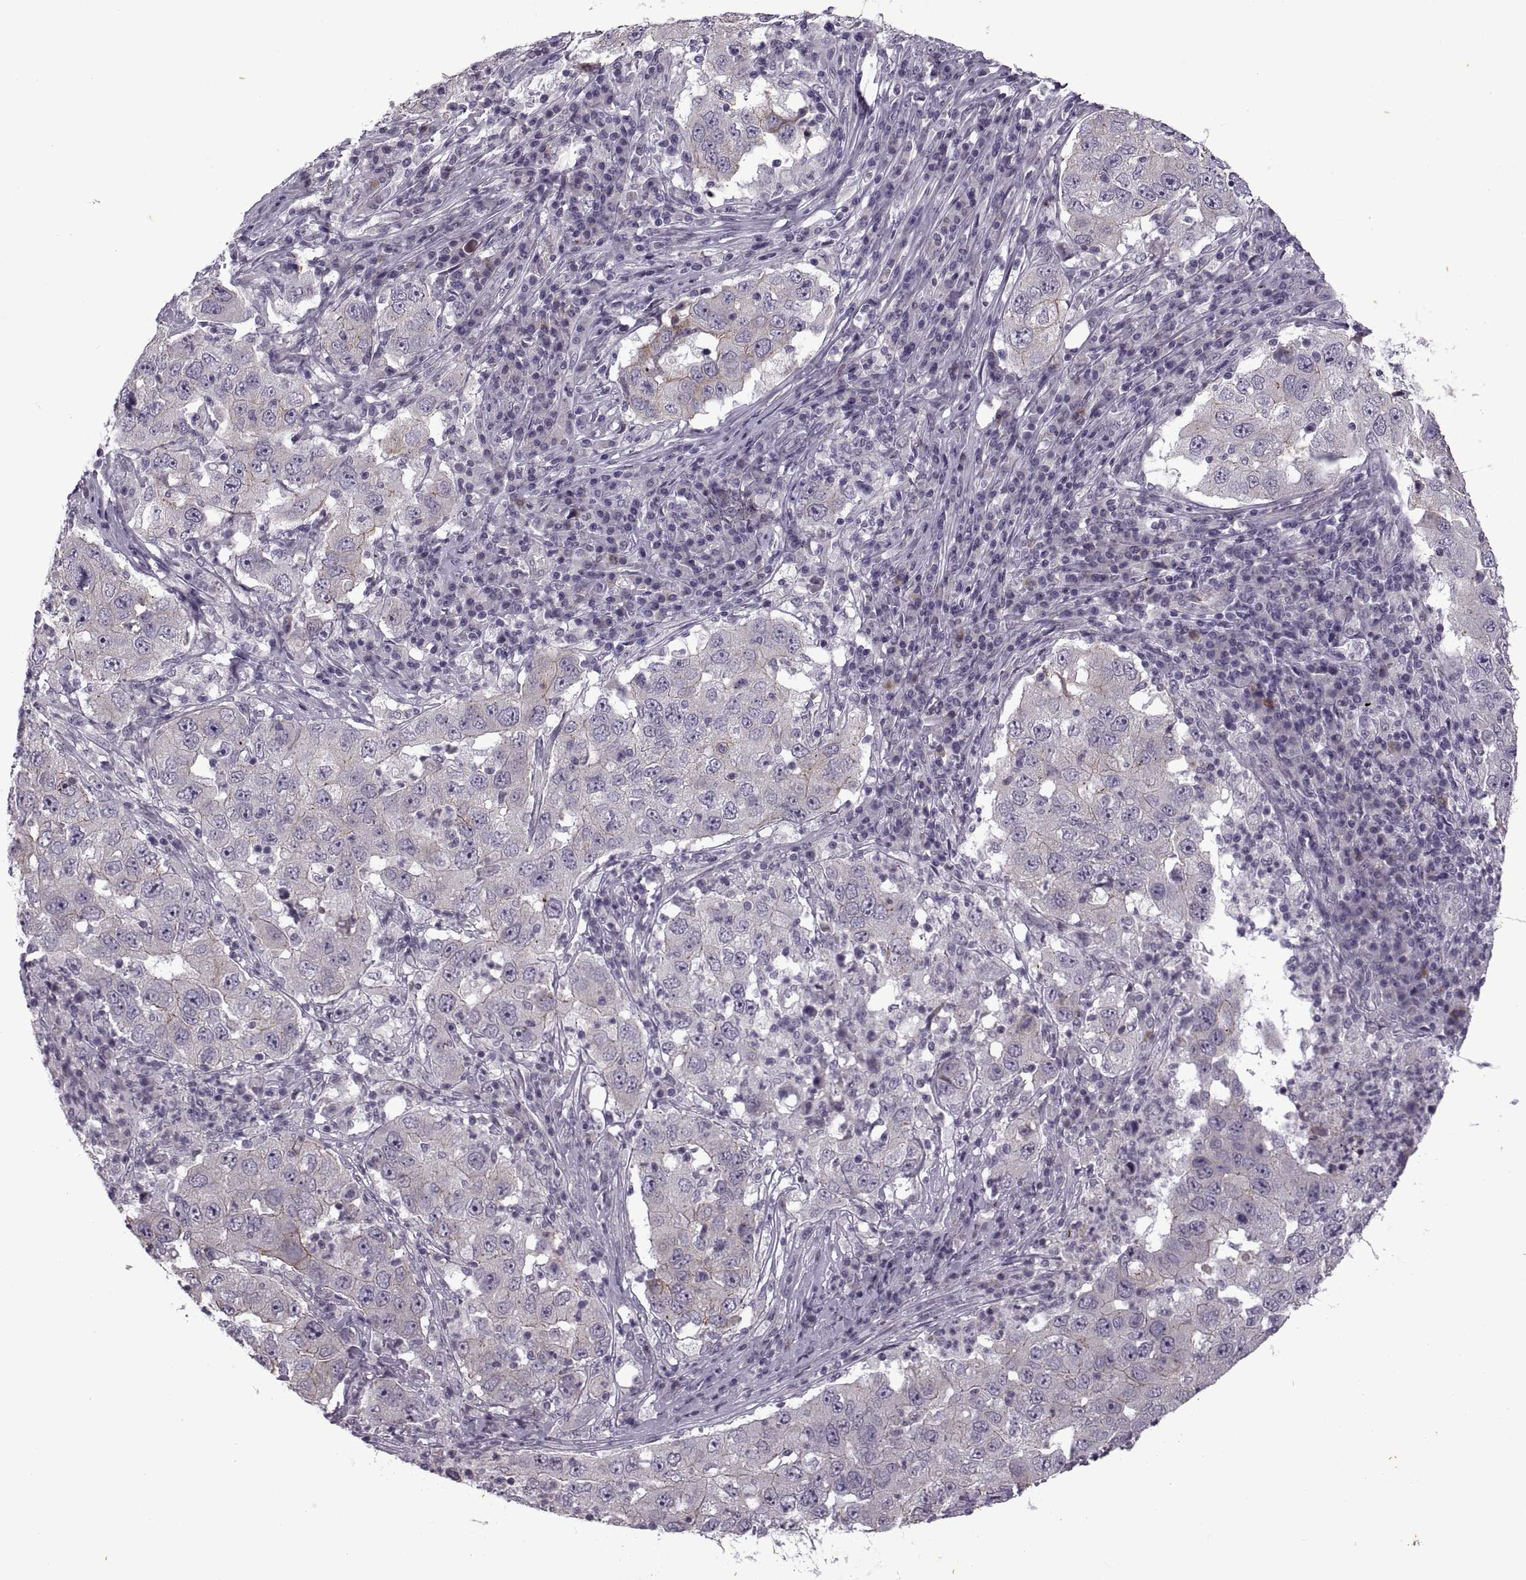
{"staining": {"intensity": "negative", "quantity": "none", "location": "none"}, "tissue": "lung cancer", "cell_type": "Tumor cells", "image_type": "cancer", "snomed": [{"axis": "morphology", "description": "Adenocarcinoma, NOS"}, {"axis": "topography", "description": "Lung"}], "caption": "Lung adenocarcinoma was stained to show a protein in brown. There is no significant positivity in tumor cells.", "gene": "RIPK4", "patient": {"sex": "male", "age": 73}}